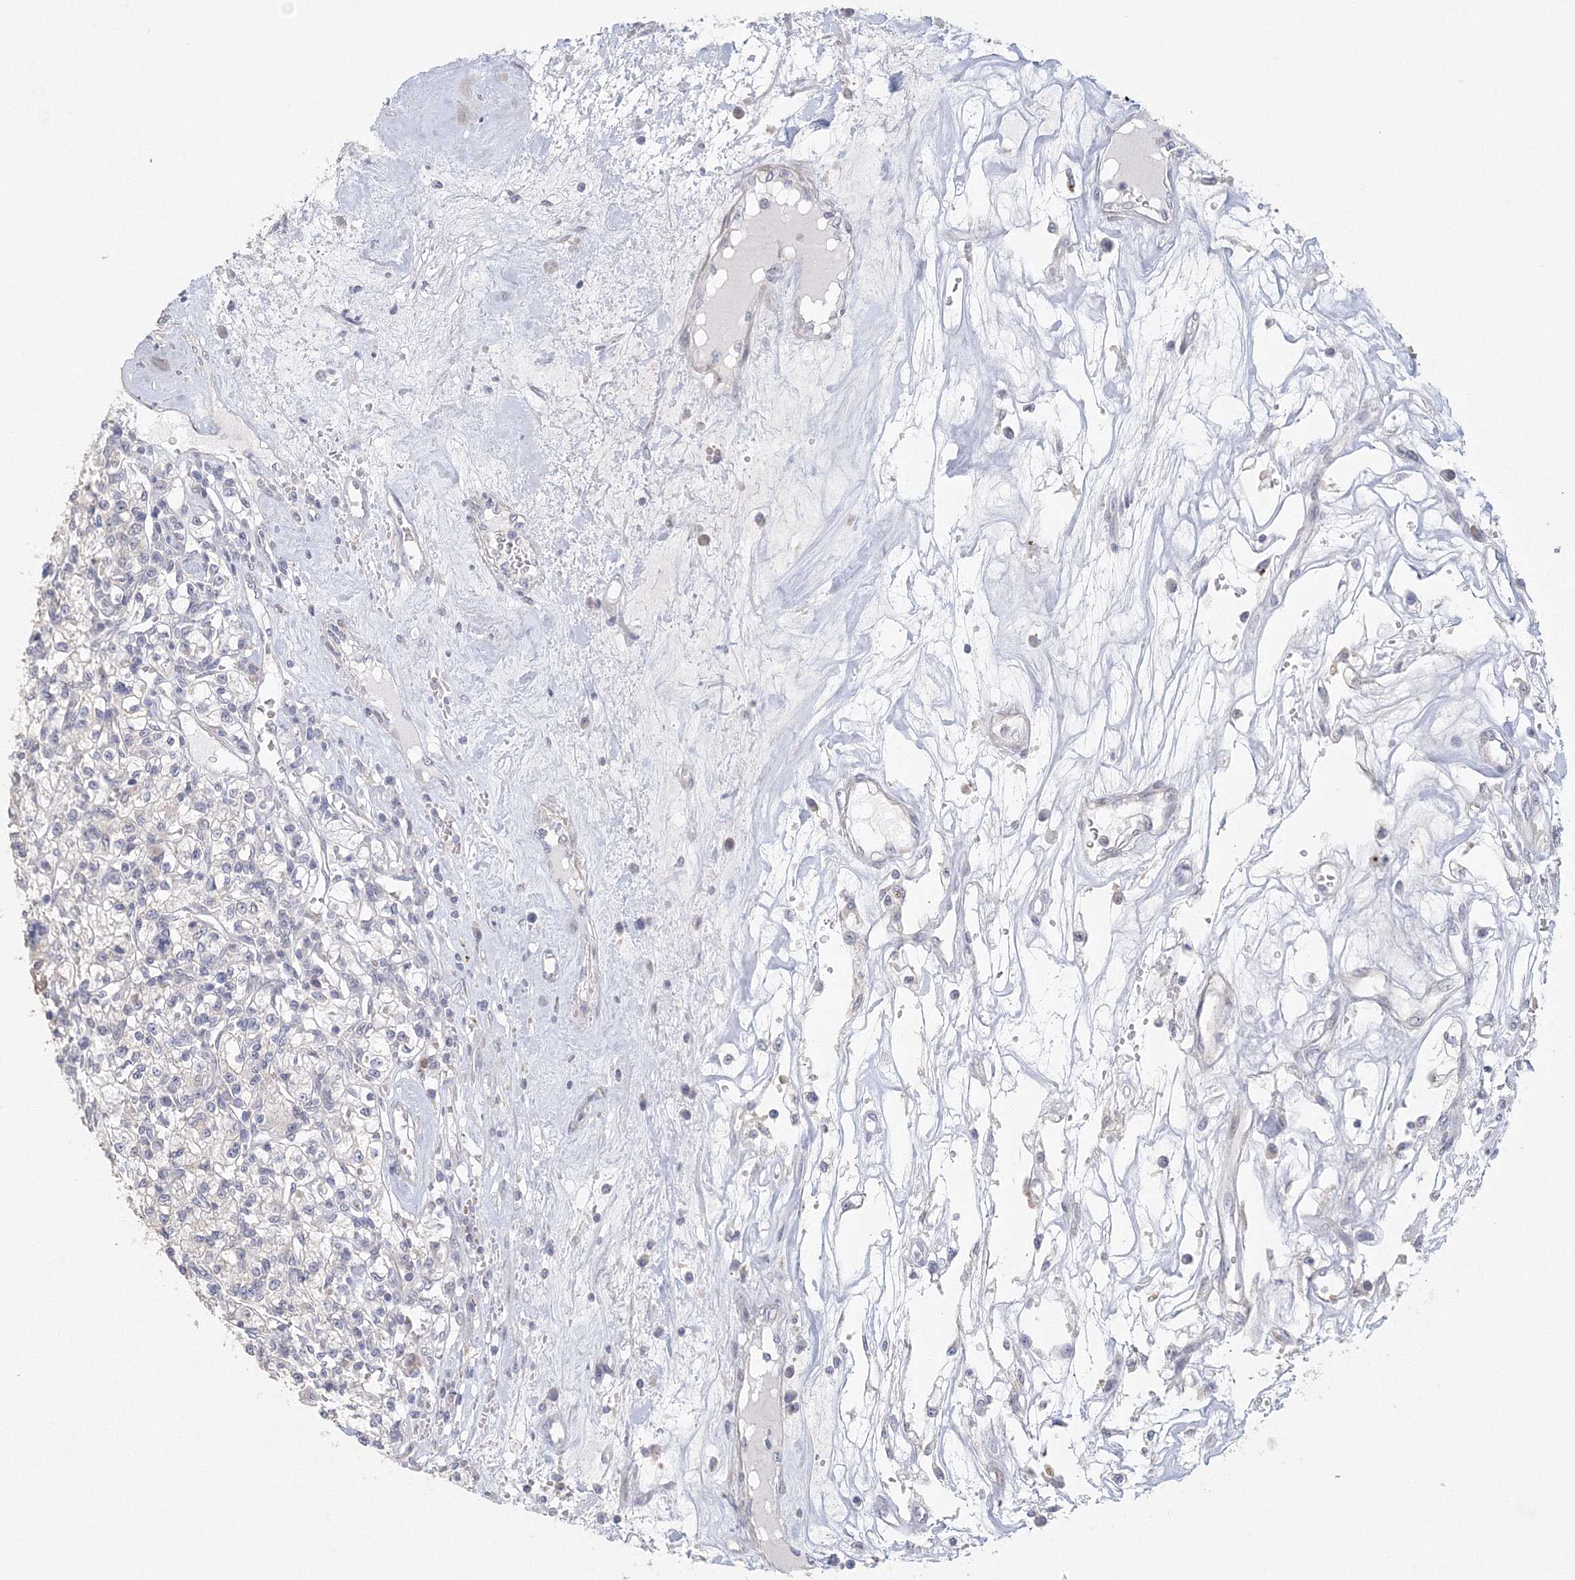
{"staining": {"intensity": "negative", "quantity": "none", "location": "none"}, "tissue": "renal cancer", "cell_type": "Tumor cells", "image_type": "cancer", "snomed": [{"axis": "morphology", "description": "Adenocarcinoma, NOS"}, {"axis": "topography", "description": "Kidney"}], "caption": "Human renal cancer stained for a protein using IHC shows no positivity in tumor cells.", "gene": "TACC2", "patient": {"sex": "female", "age": 59}}